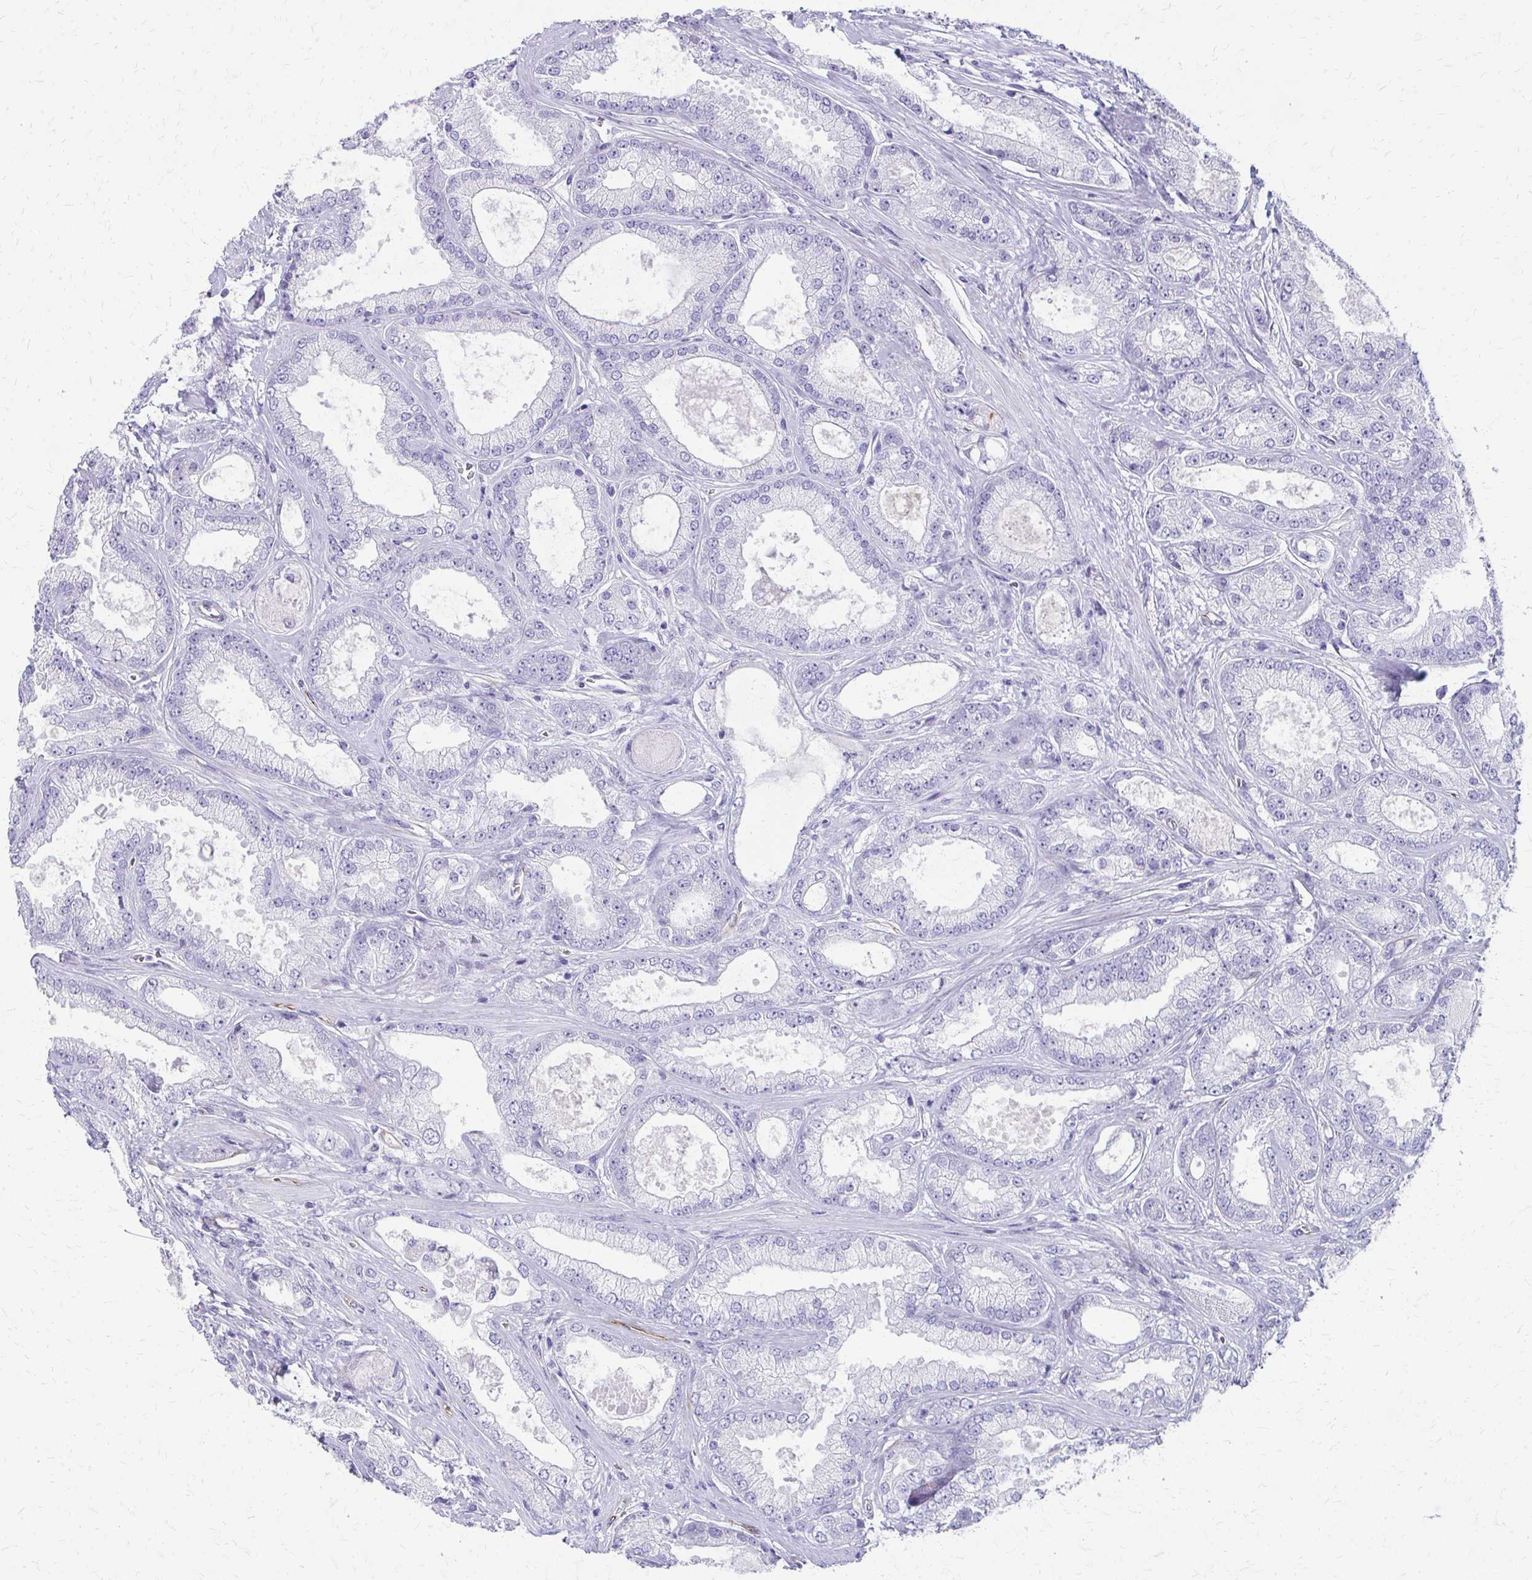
{"staining": {"intensity": "negative", "quantity": "none", "location": "none"}, "tissue": "prostate cancer", "cell_type": "Tumor cells", "image_type": "cancer", "snomed": [{"axis": "morphology", "description": "Adenocarcinoma, High grade"}, {"axis": "topography", "description": "Prostate"}], "caption": "This is a micrograph of immunohistochemistry (IHC) staining of prostate cancer, which shows no staining in tumor cells.", "gene": "TRIM6", "patient": {"sex": "male", "age": 67}}